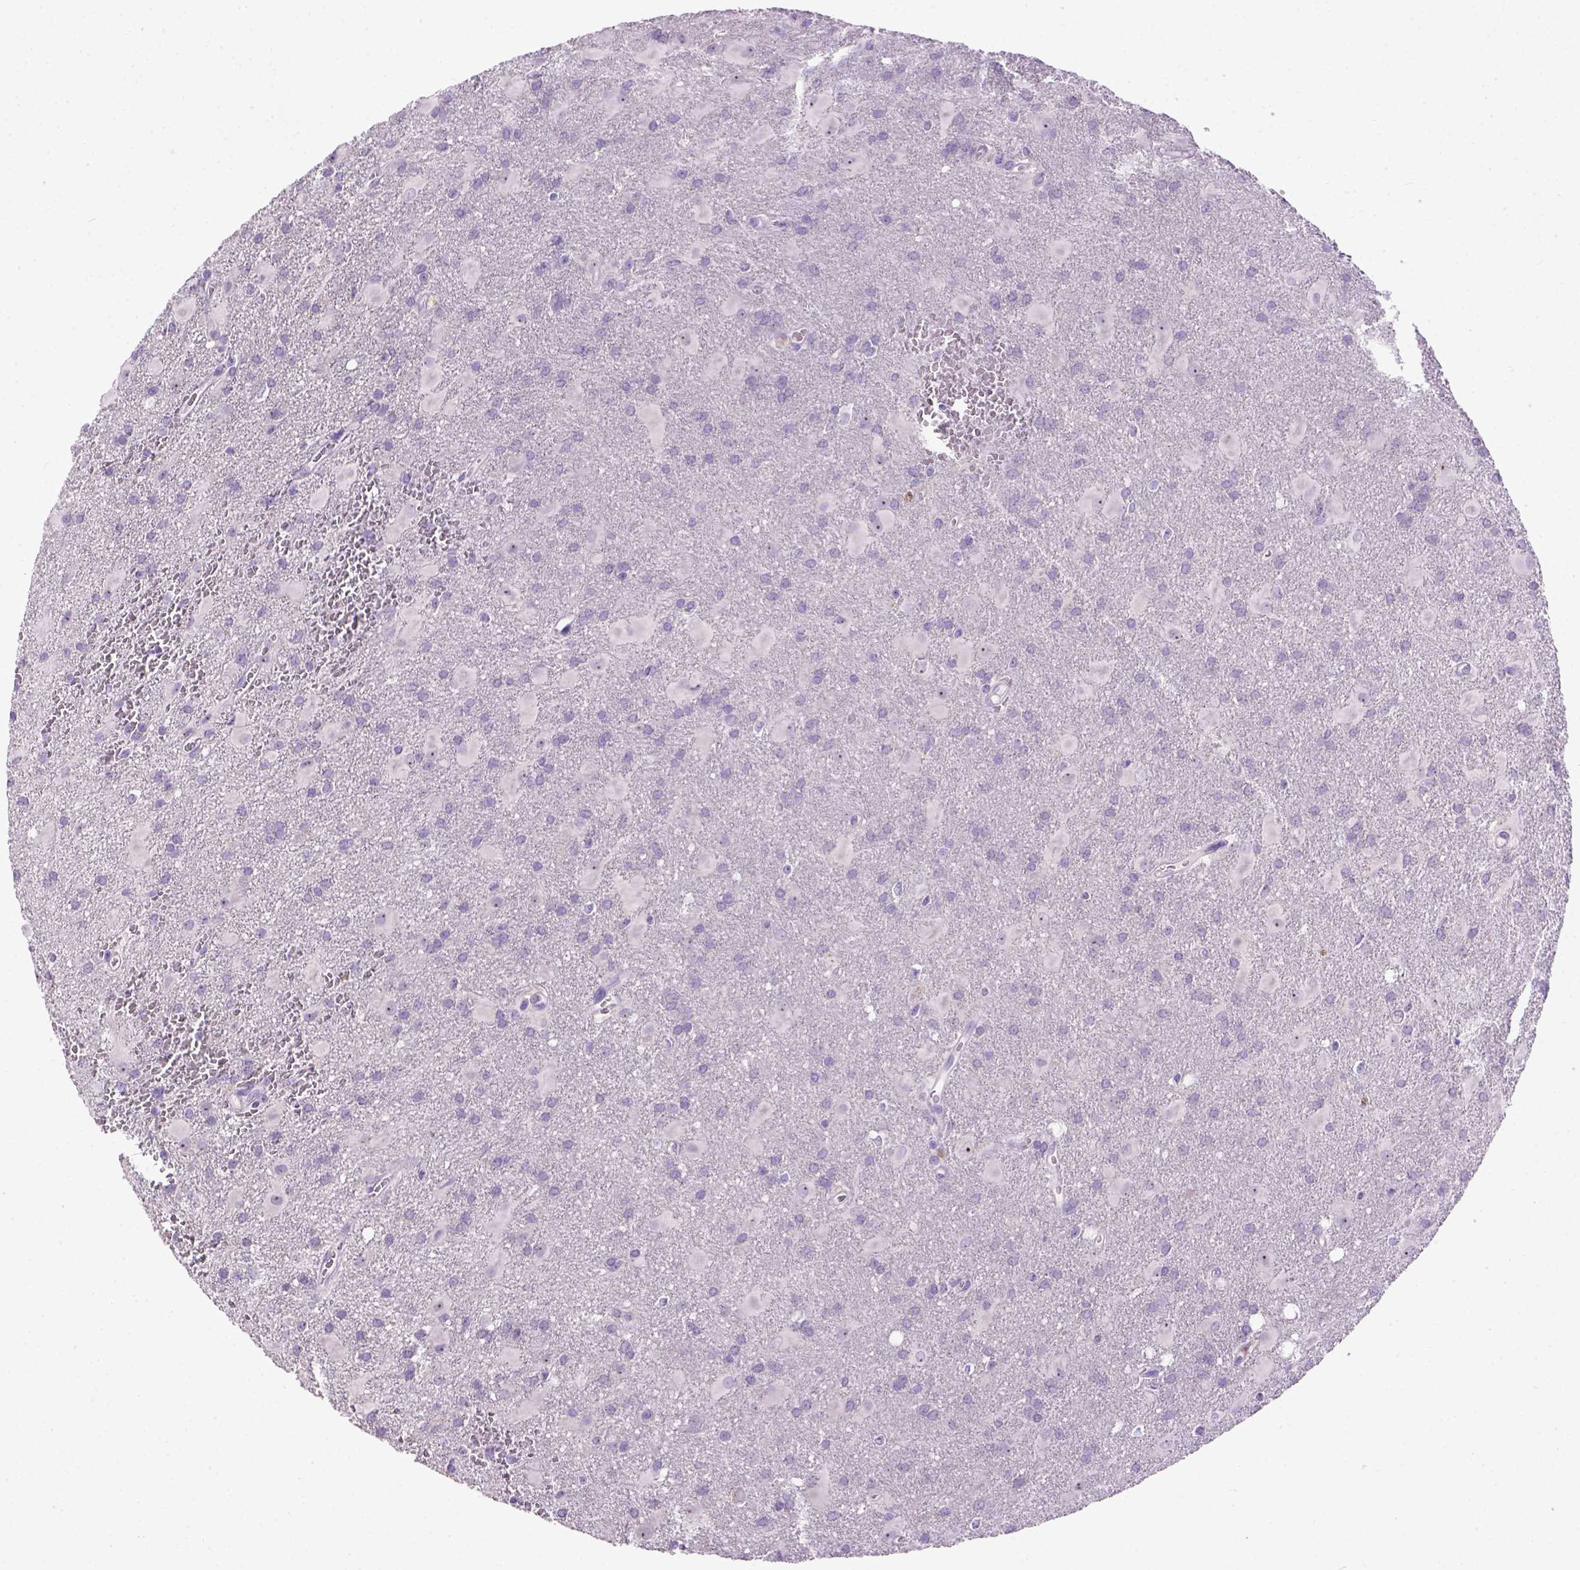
{"staining": {"intensity": "negative", "quantity": "none", "location": "none"}, "tissue": "glioma", "cell_type": "Tumor cells", "image_type": "cancer", "snomed": [{"axis": "morphology", "description": "Glioma, malignant, Low grade"}, {"axis": "topography", "description": "Brain"}], "caption": "IHC photomicrograph of neoplastic tissue: human glioma stained with DAB exhibits no significant protein staining in tumor cells. (DAB (3,3'-diaminobenzidine) IHC with hematoxylin counter stain).", "gene": "UTP4", "patient": {"sex": "male", "age": 58}}